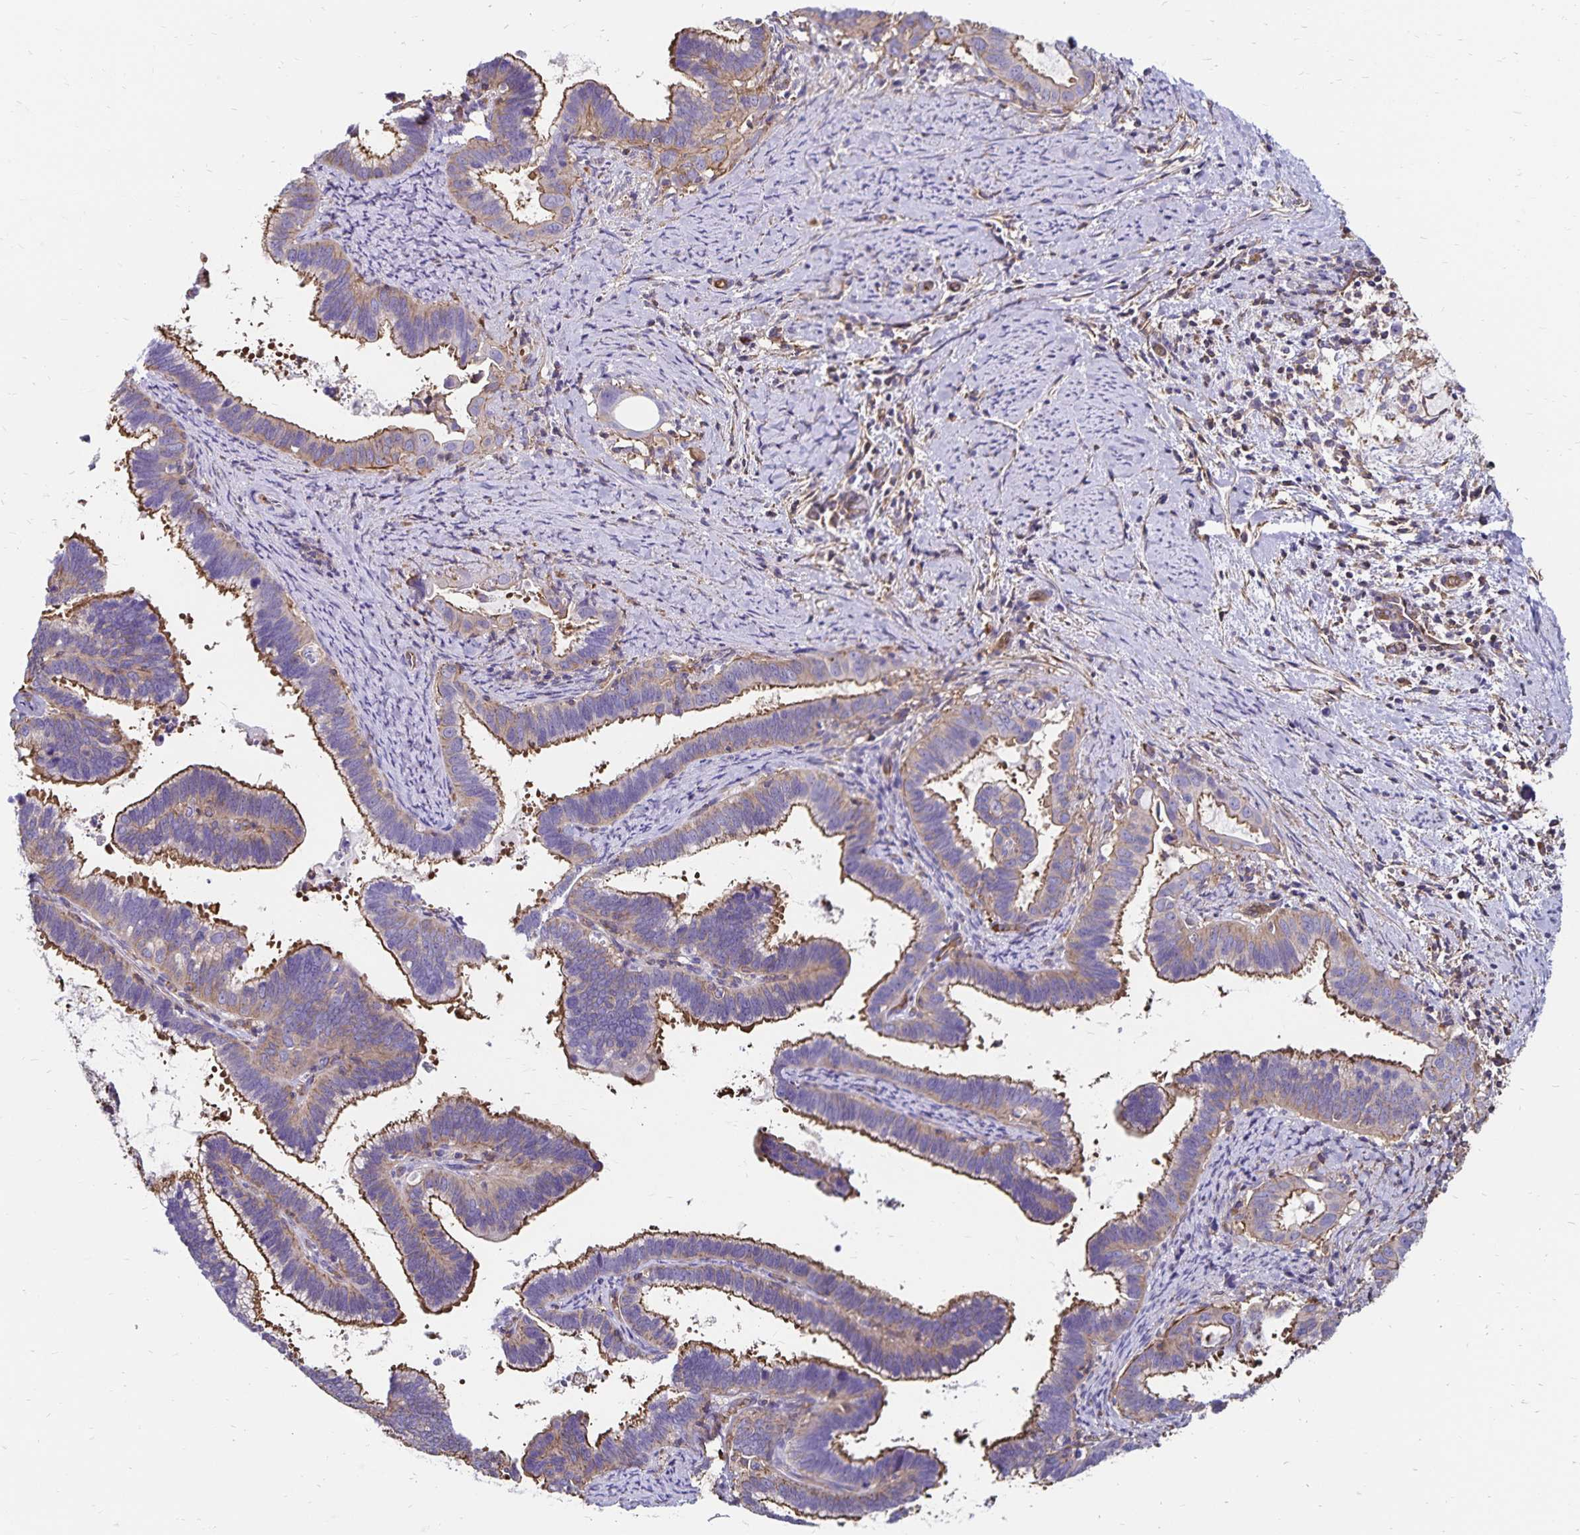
{"staining": {"intensity": "moderate", "quantity": "25%-75%", "location": "cytoplasmic/membranous"}, "tissue": "cervical cancer", "cell_type": "Tumor cells", "image_type": "cancer", "snomed": [{"axis": "morphology", "description": "Adenocarcinoma, NOS"}, {"axis": "topography", "description": "Cervix"}], "caption": "Human cervical cancer stained with a protein marker exhibits moderate staining in tumor cells.", "gene": "RPRML", "patient": {"sex": "female", "age": 61}}